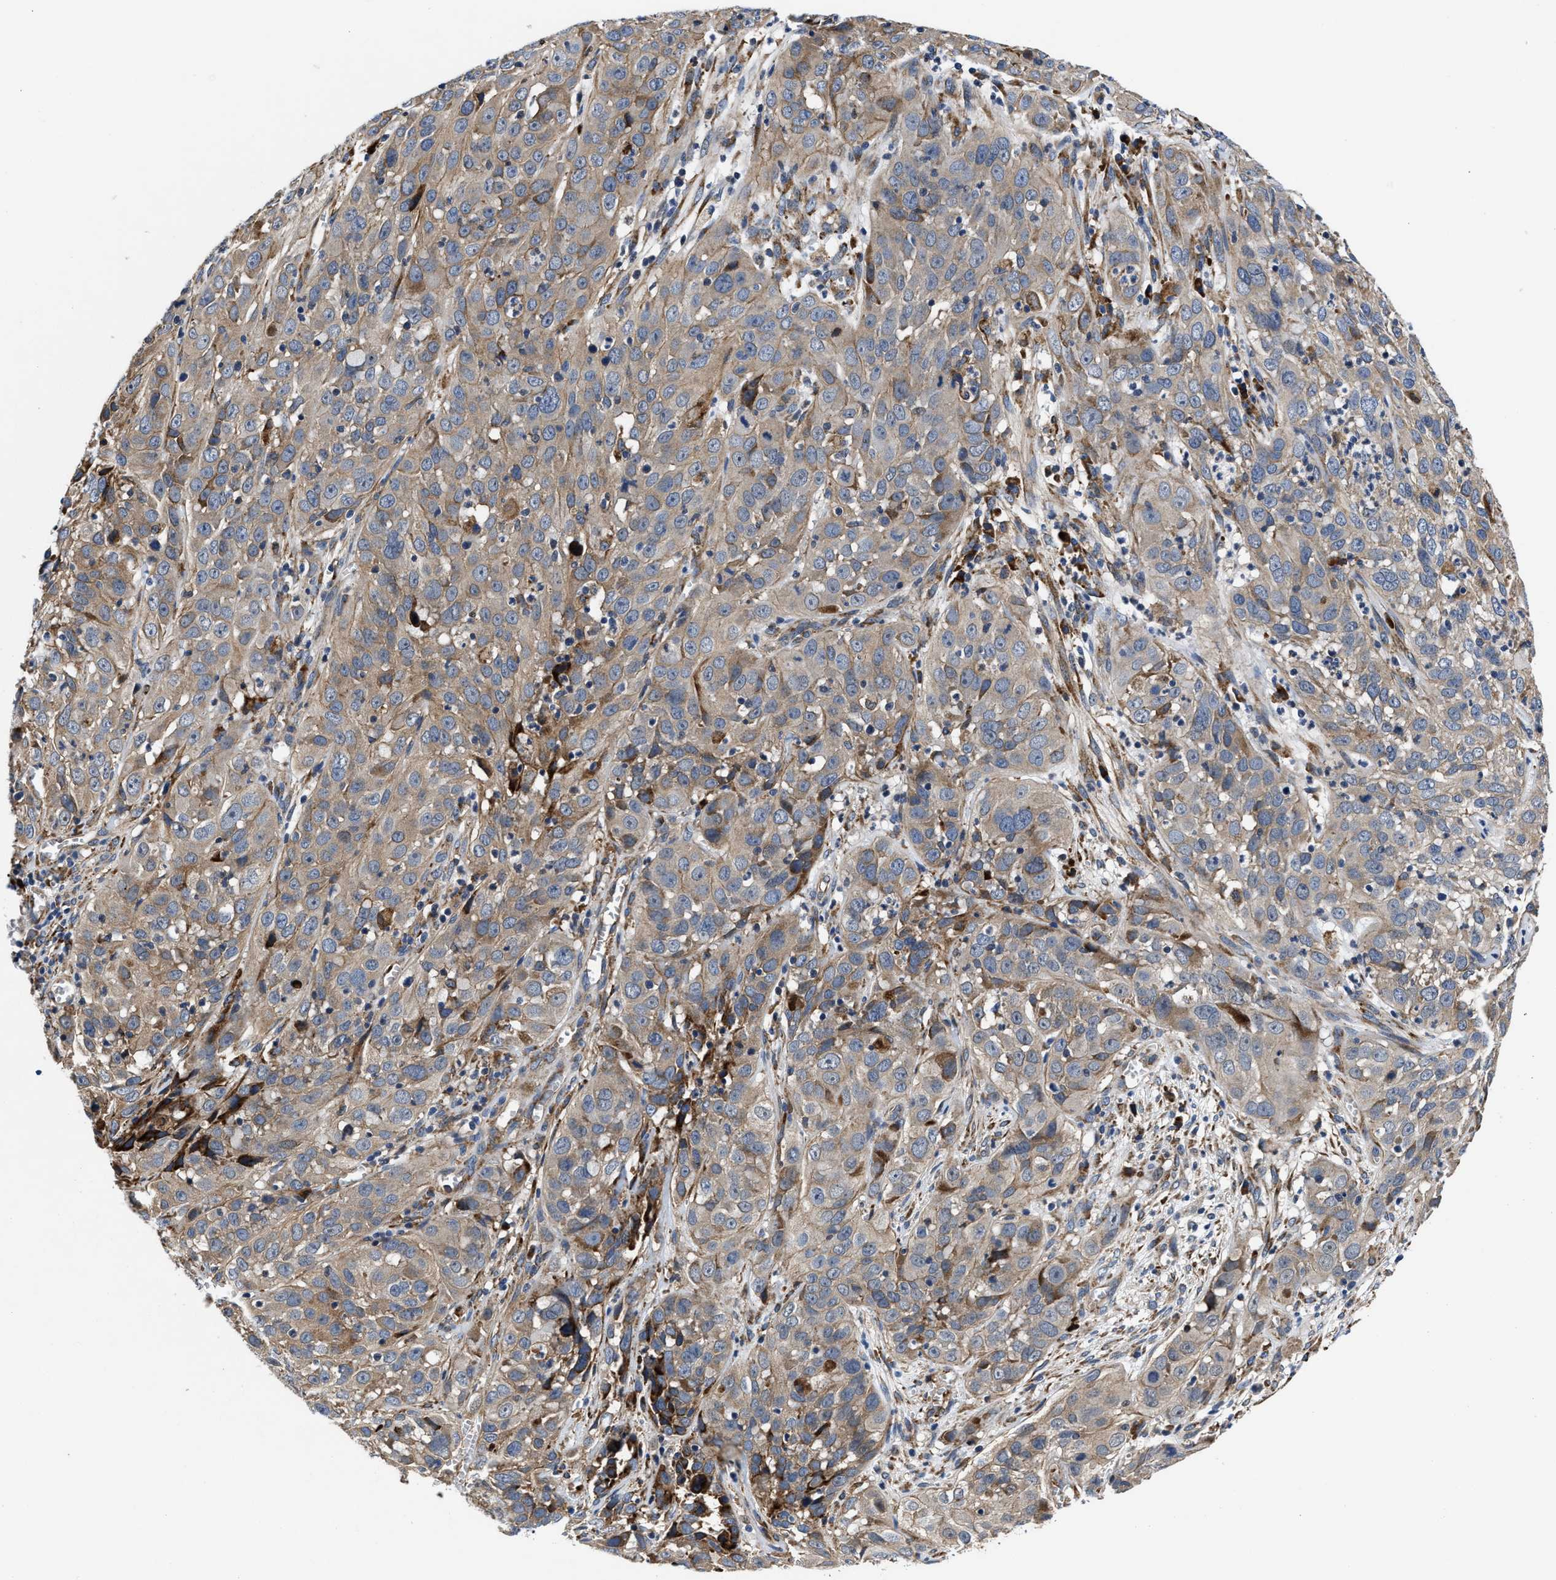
{"staining": {"intensity": "weak", "quantity": ">75%", "location": "cytoplasmic/membranous"}, "tissue": "cervical cancer", "cell_type": "Tumor cells", "image_type": "cancer", "snomed": [{"axis": "morphology", "description": "Squamous cell carcinoma, NOS"}, {"axis": "topography", "description": "Cervix"}], "caption": "Immunohistochemistry (IHC) of human squamous cell carcinoma (cervical) displays low levels of weak cytoplasmic/membranous expression in about >75% of tumor cells.", "gene": "SLC12A2", "patient": {"sex": "female", "age": 32}}